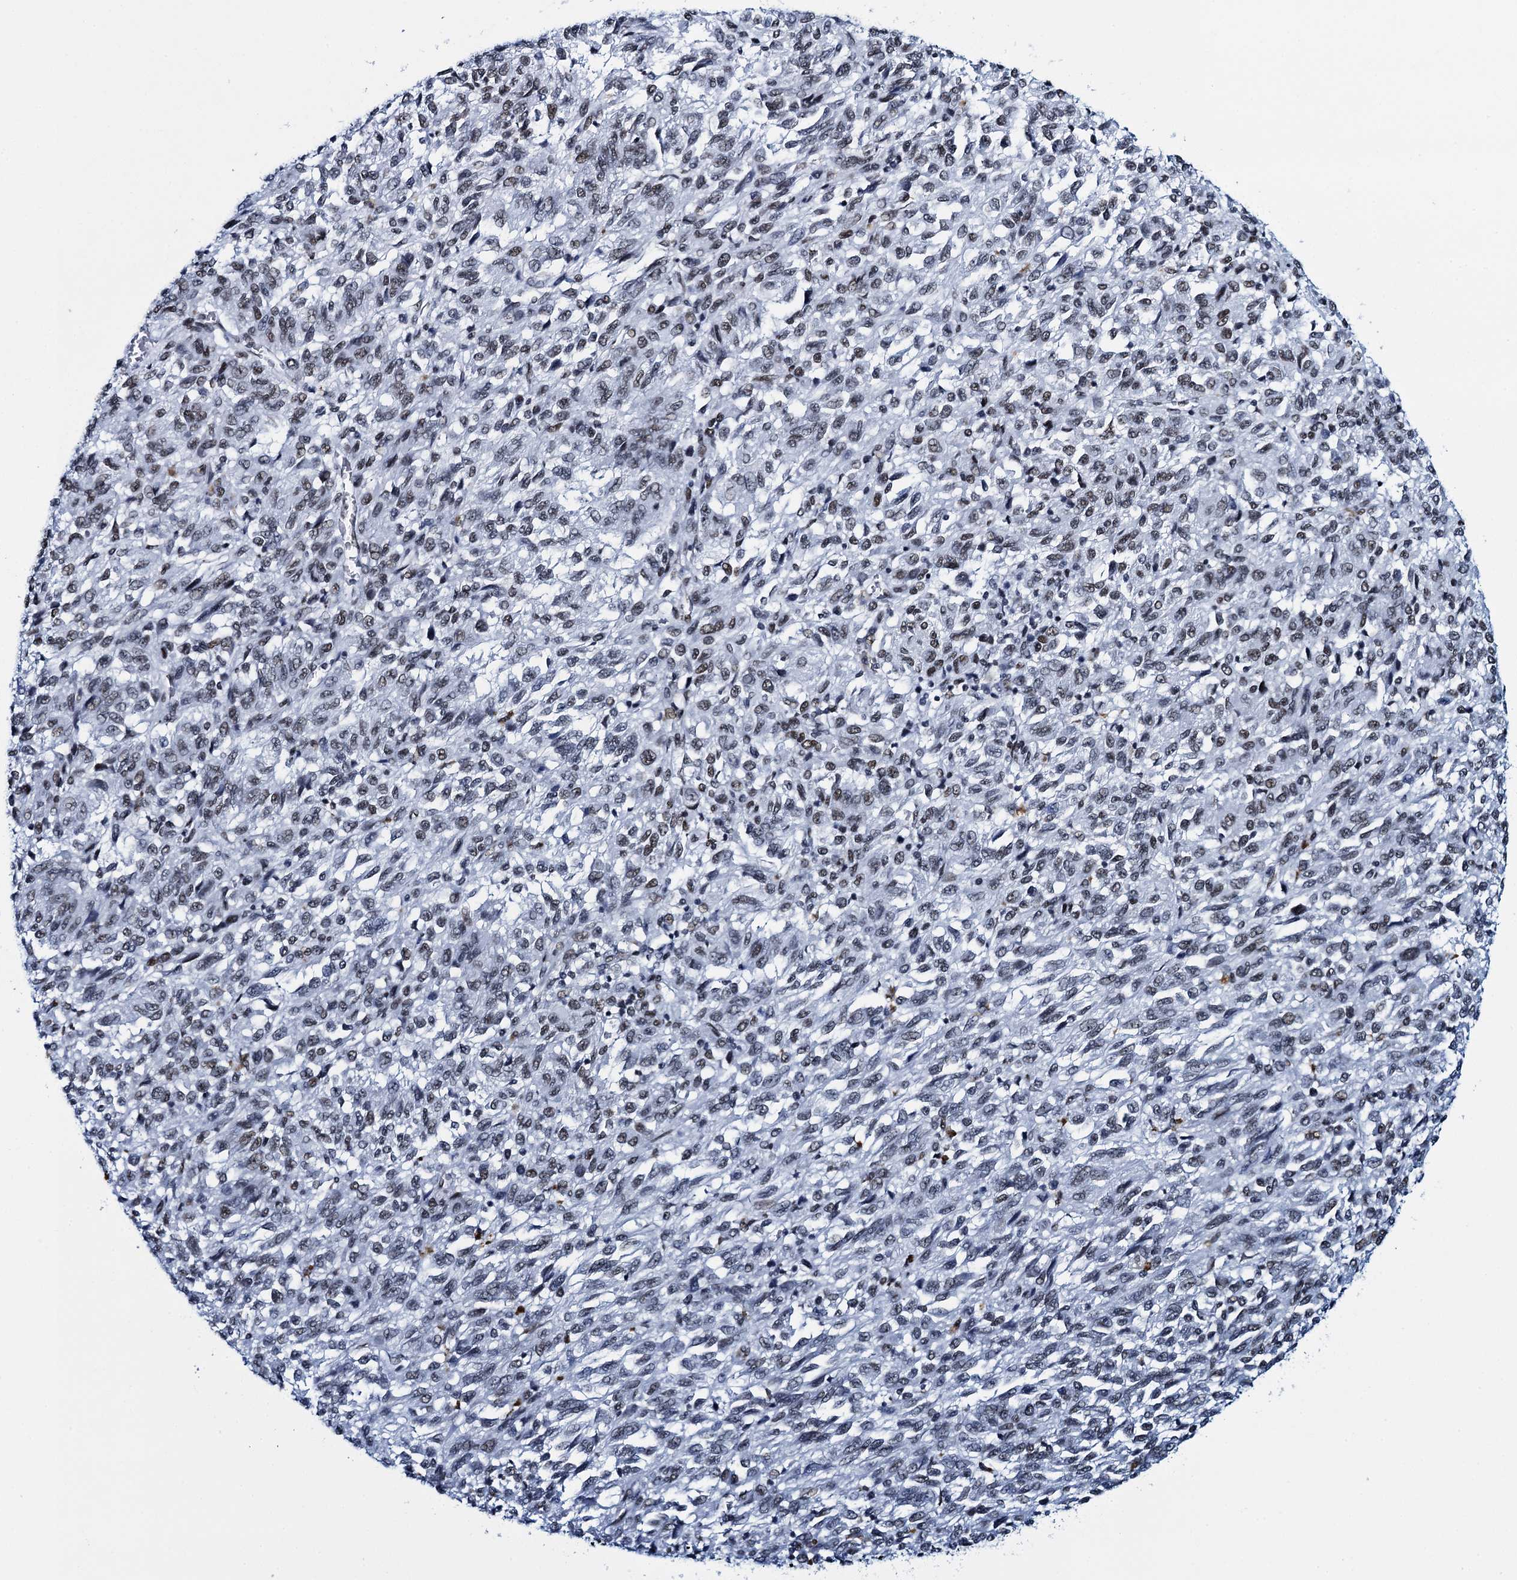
{"staining": {"intensity": "weak", "quantity": "25%-75%", "location": "nuclear"}, "tissue": "melanoma", "cell_type": "Tumor cells", "image_type": "cancer", "snomed": [{"axis": "morphology", "description": "Malignant melanoma, Metastatic site"}, {"axis": "topography", "description": "Lung"}], "caption": "Immunohistochemistry (IHC) histopathology image of human malignant melanoma (metastatic site) stained for a protein (brown), which demonstrates low levels of weak nuclear expression in about 25%-75% of tumor cells.", "gene": "HNRNPUL2", "patient": {"sex": "male", "age": 64}}